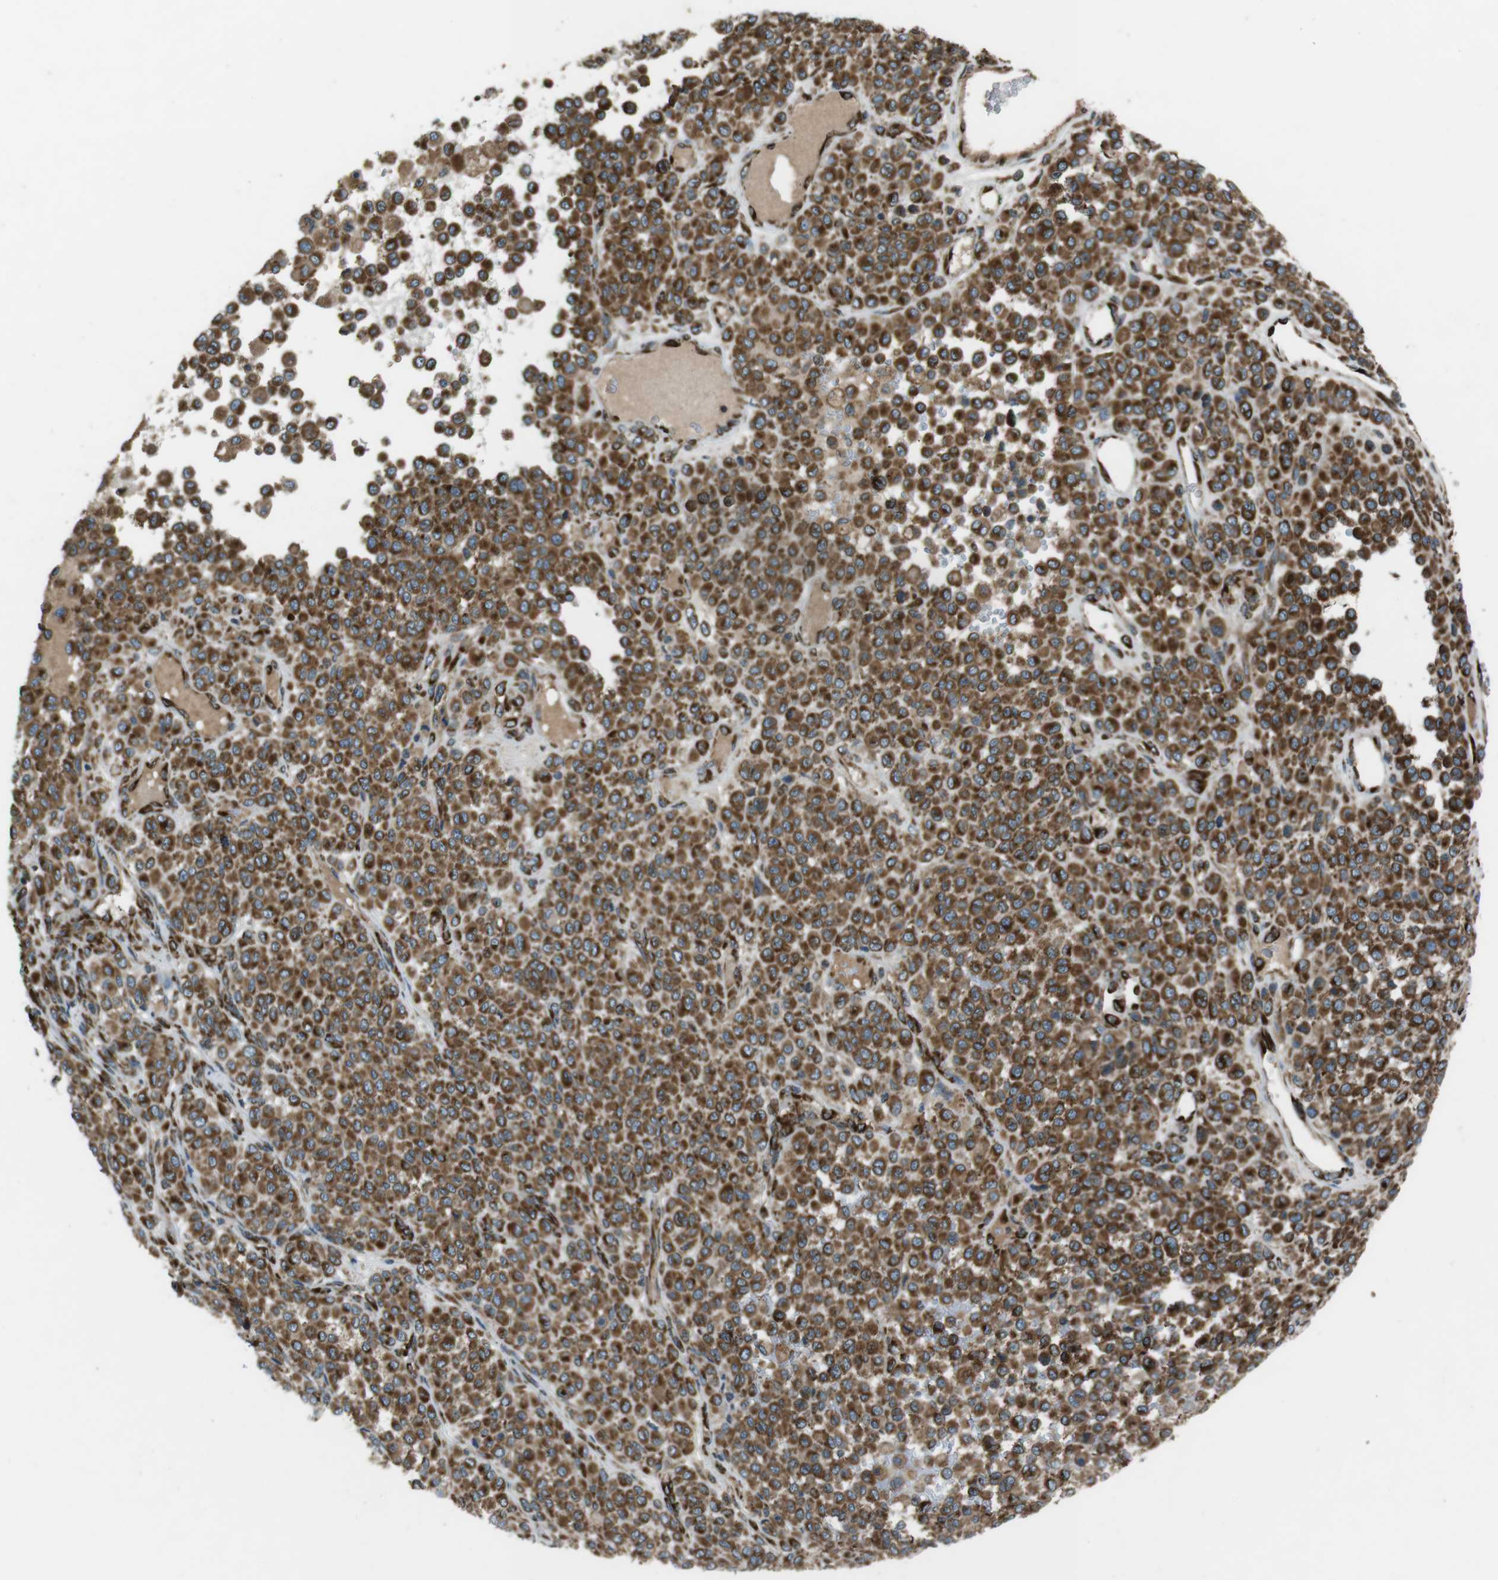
{"staining": {"intensity": "strong", "quantity": ">75%", "location": "cytoplasmic/membranous"}, "tissue": "melanoma", "cell_type": "Tumor cells", "image_type": "cancer", "snomed": [{"axis": "morphology", "description": "Malignant melanoma, Metastatic site"}, {"axis": "topography", "description": "Pancreas"}], "caption": "A photomicrograph of malignant melanoma (metastatic site) stained for a protein reveals strong cytoplasmic/membranous brown staining in tumor cells. The staining was performed using DAB (3,3'-diaminobenzidine) to visualize the protein expression in brown, while the nuclei were stained in blue with hematoxylin (Magnification: 20x).", "gene": "KTN1", "patient": {"sex": "female", "age": 30}}